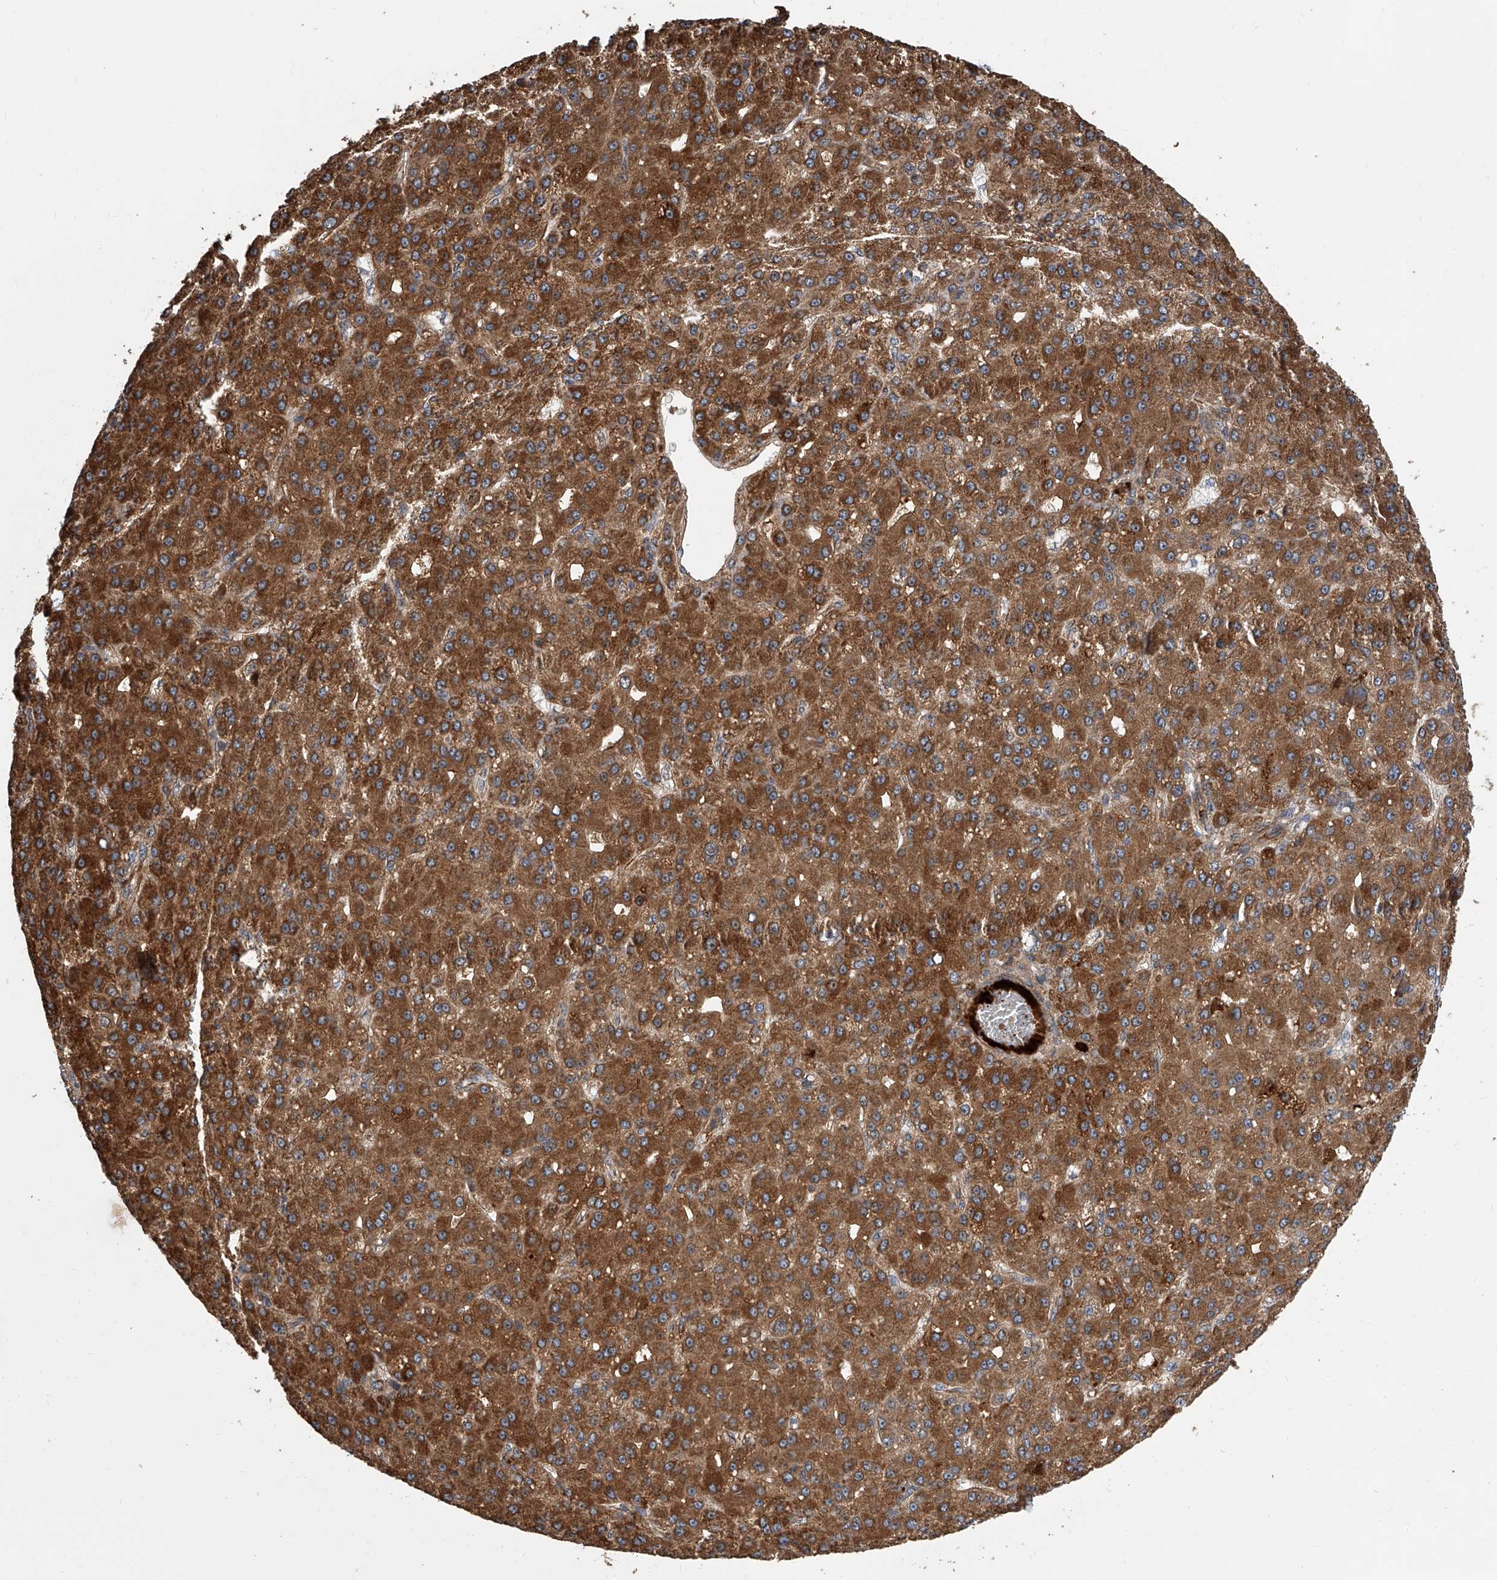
{"staining": {"intensity": "strong", "quantity": ">75%", "location": "cytoplasmic/membranous"}, "tissue": "liver cancer", "cell_type": "Tumor cells", "image_type": "cancer", "snomed": [{"axis": "morphology", "description": "Carcinoma, Hepatocellular, NOS"}, {"axis": "topography", "description": "Liver"}], "caption": "Hepatocellular carcinoma (liver) was stained to show a protein in brown. There is high levels of strong cytoplasmic/membranous staining in about >75% of tumor cells.", "gene": "USP47", "patient": {"sex": "male", "age": 67}}